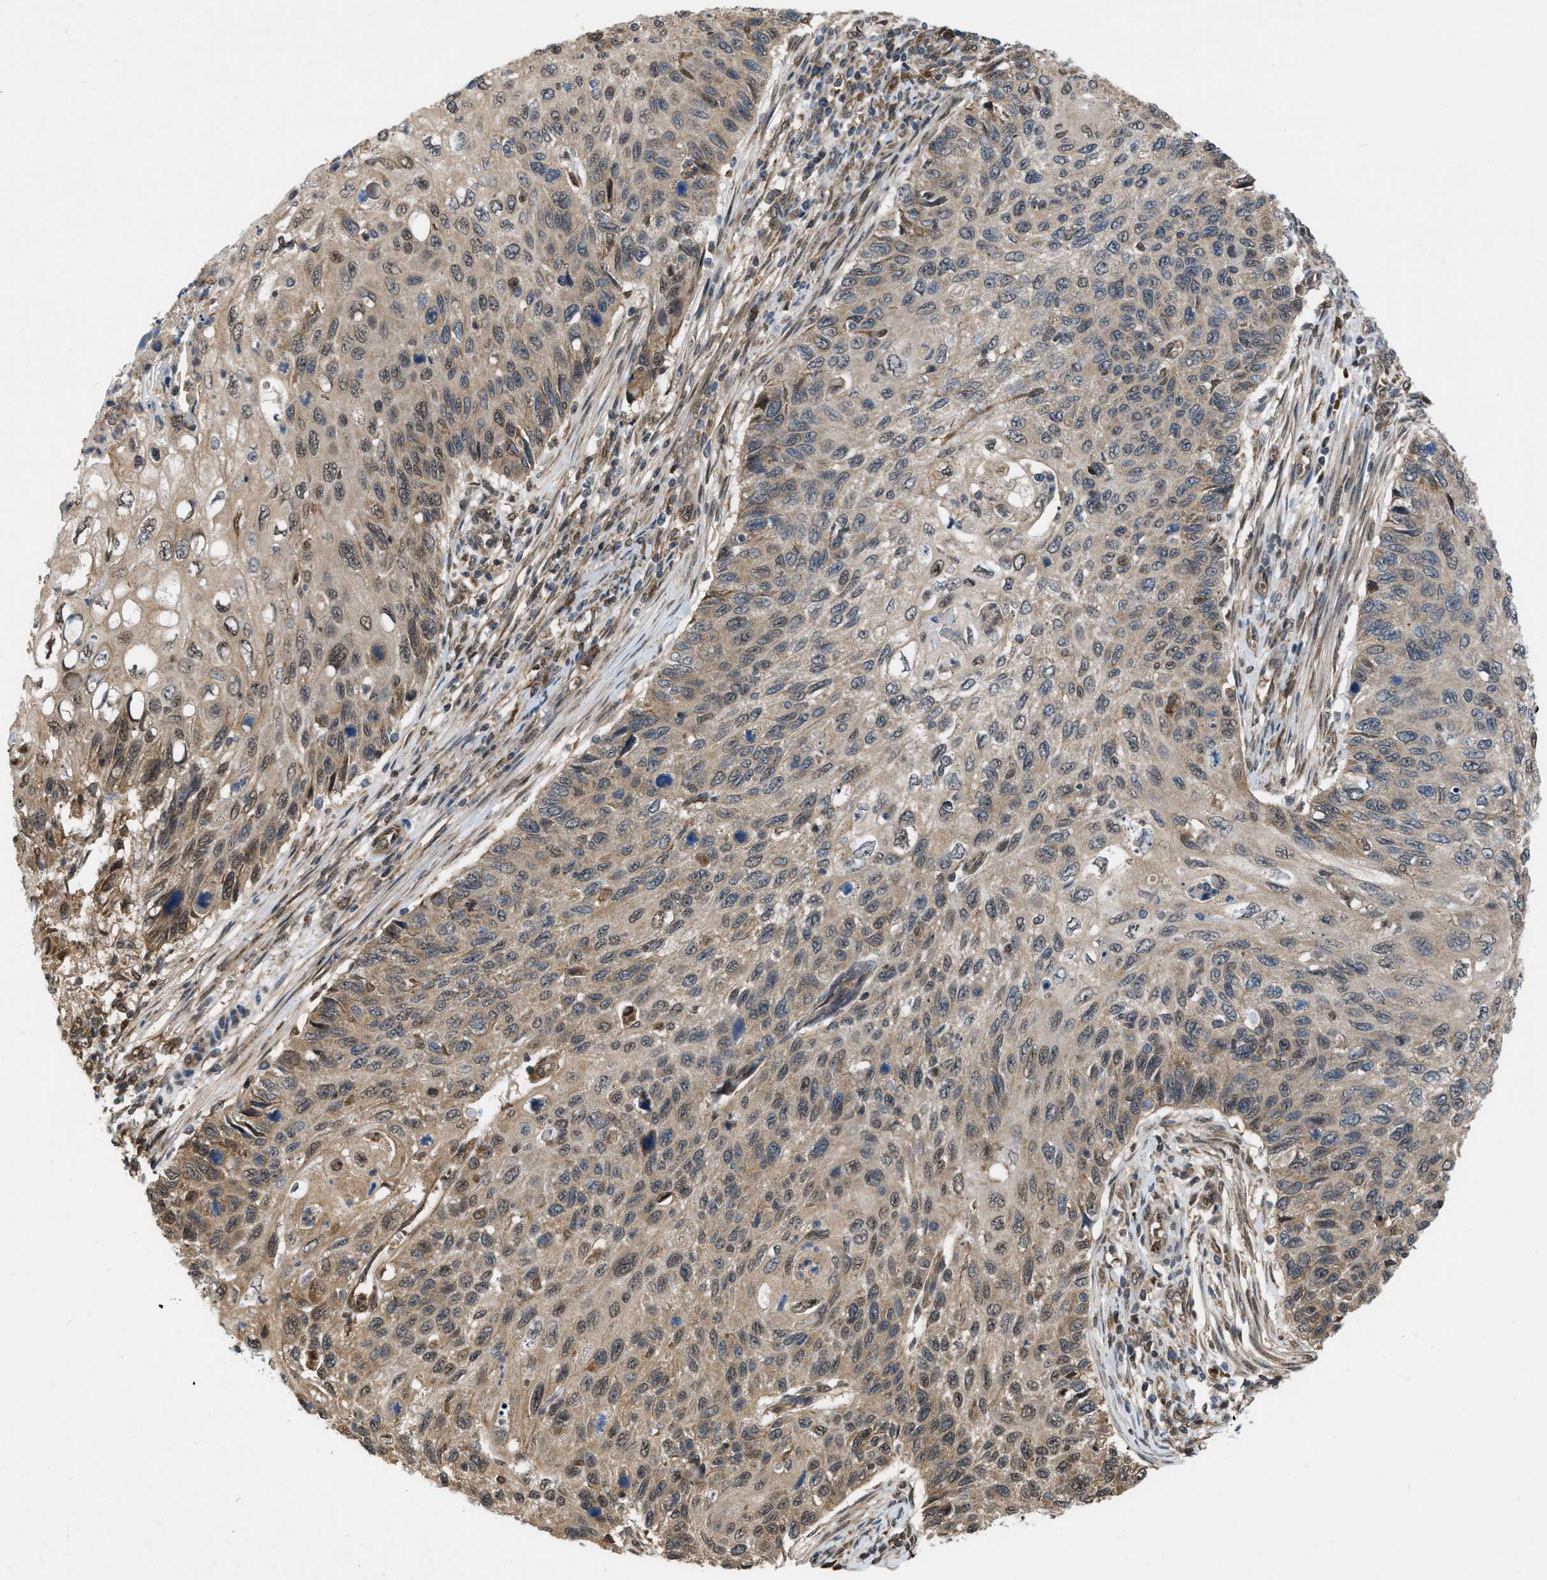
{"staining": {"intensity": "moderate", "quantity": ">75%", "location": "cytoplasmic/membranous,nuclear"}, "tissue": "cervical cancer", "cell_type": "Tumor cells", "image_type": "cancer", "snomed": [{"axis": "morphology", "description": "Squamous cell carcinoma, NOS"}, {"axis": "topography", "description": "Cervix"}], "caption": "Protein staining of squamous cell carcinoma (cervical) tissue demonstrates moderate cytoplasmic/membranous and nuclear positivity in approximately >75% of tumor cells. (DAB (3,3'-diaminobenzidine) IHC, brown staining for protein, blue staining for nuclei).", "gene": "BCL7C", "patient": {"sex": "female", "age": 70}}